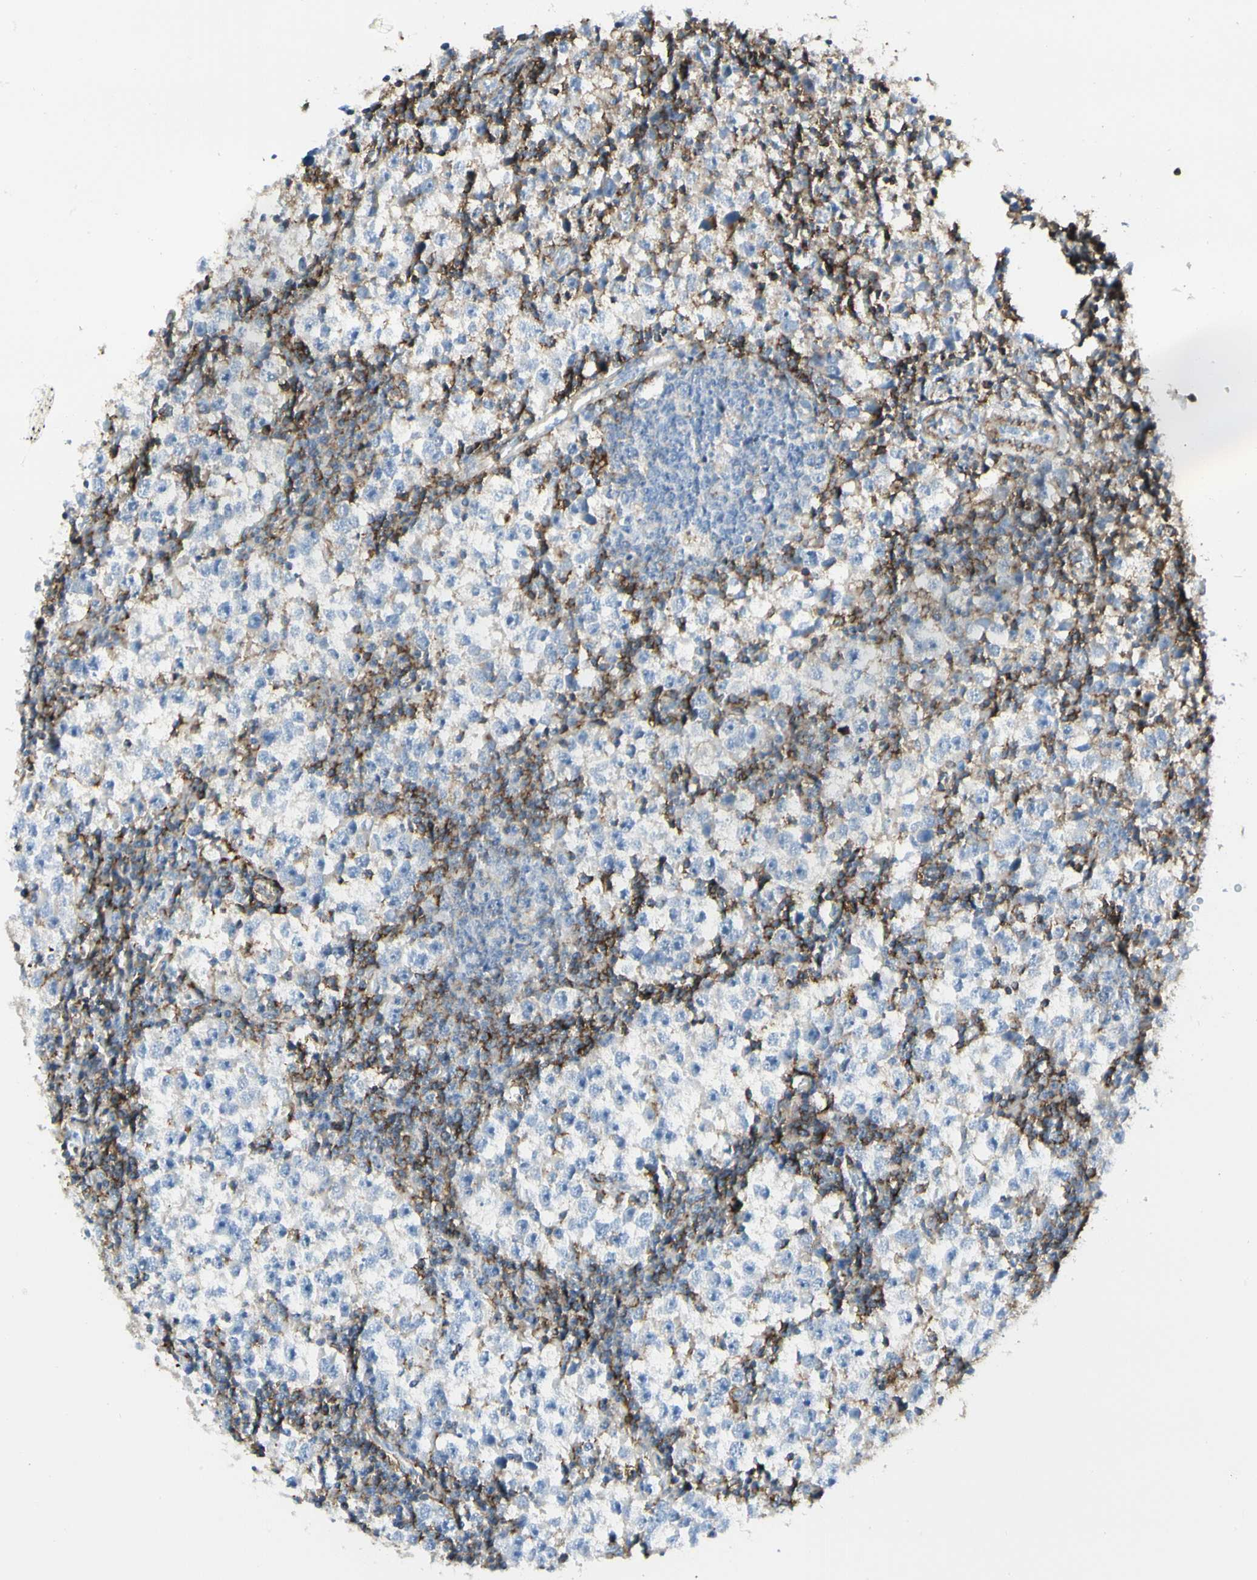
{"staining": {"intensity": "weak", "quantity": "<25%", "location": "cytoplasmic/membranous"}, "tissue": "testis cancer", "cell_type": "Tumor cells", "image_type": "cancer", "snomed": [{"axis": "morphology", "description": "Seminoma, NOS"}, {"axis": "topography", "description": "Testis"}], "caption": "DAB (3,3'-diaminobenzidine) immunohistochemical staining of human testis seminoma exhibits no significant positivity in tumor cells.", "gene": "CLEC2B", "patient": {"sex": "male", "age": 65}}